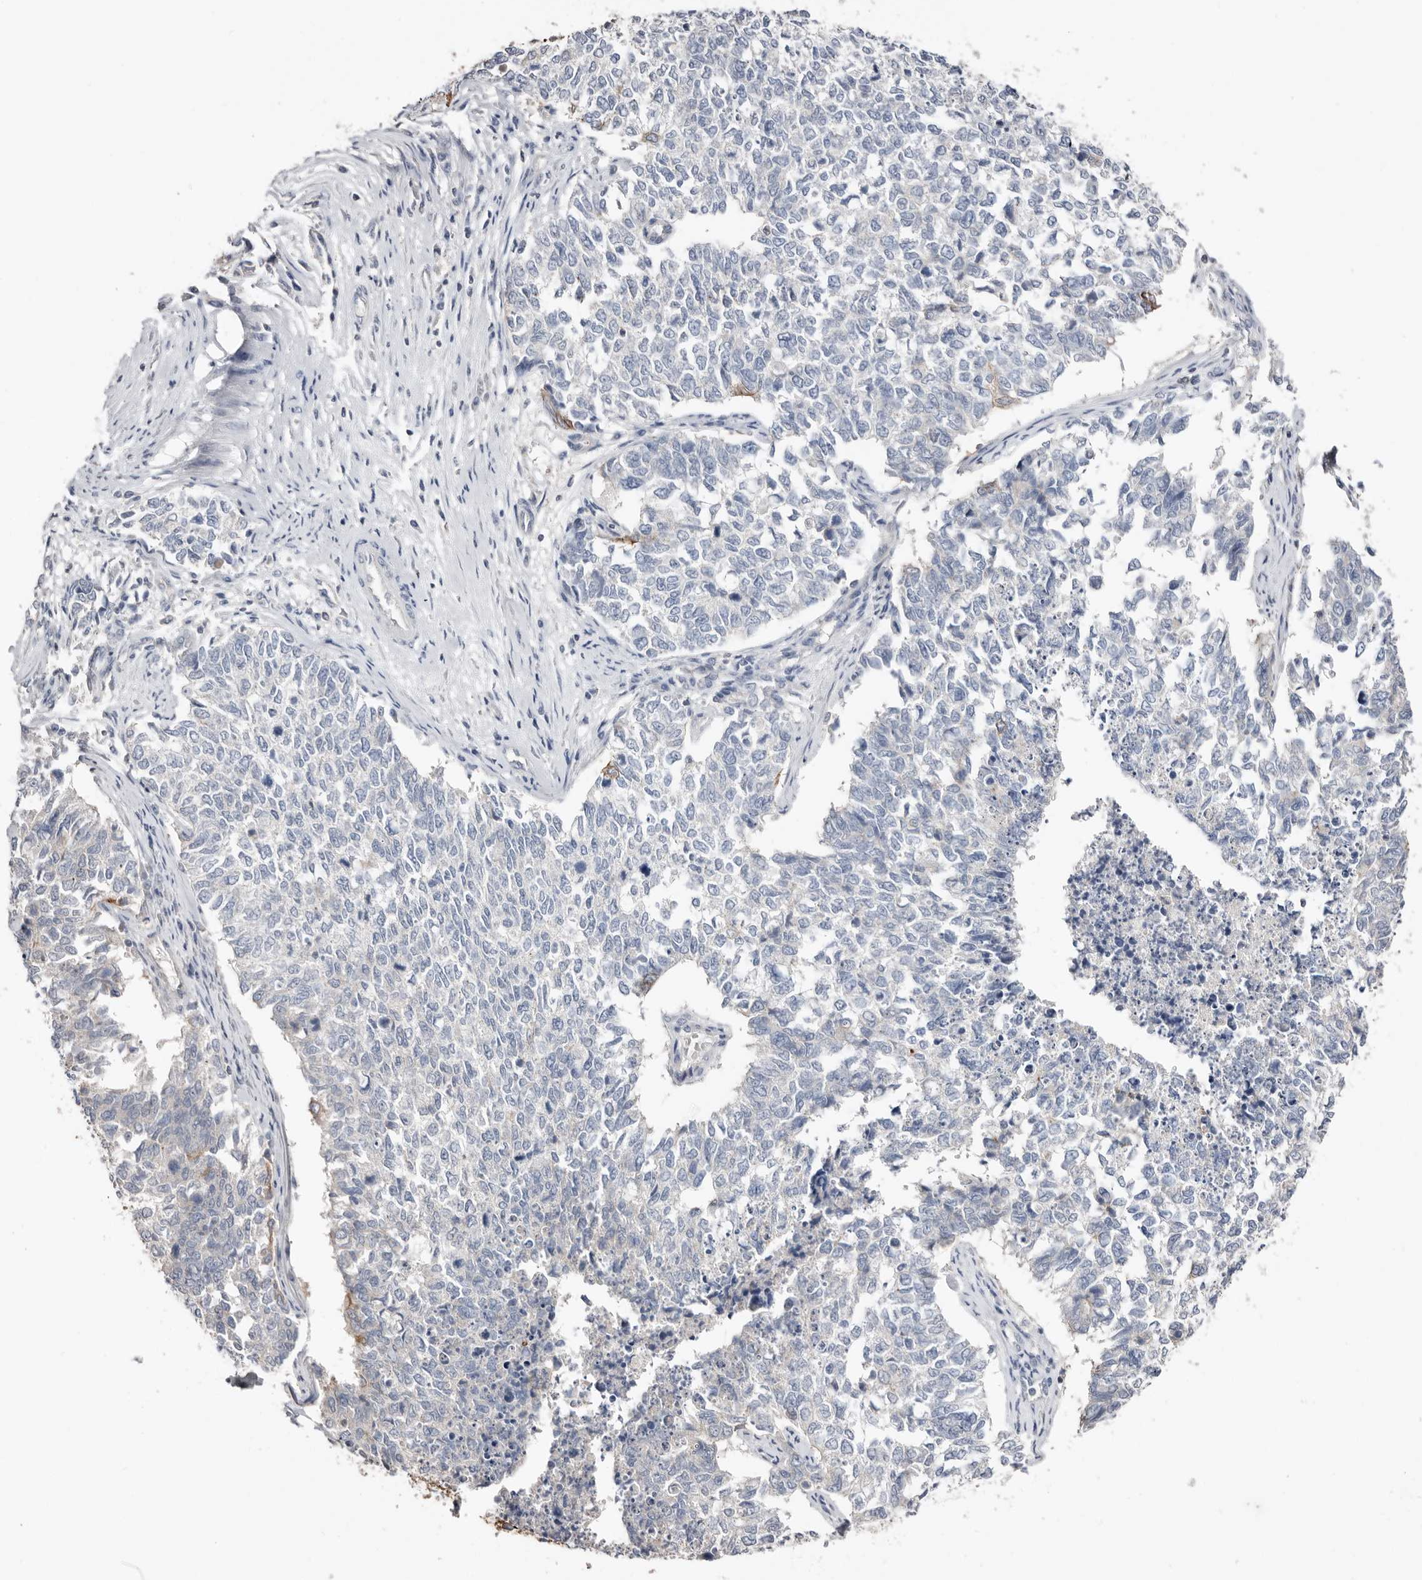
{"staining": {"intensity": "weak", "quantity": "<25%", "location": "cytoplasmic/membranous"}, "tissue": "cervical cancer", "cell_type": "Tumor cells", "image_type": "cancer", "snomed": [{"axis": "morphology", "description": "Squamous cell carcinoma, NOS"}, {"axis": "topography", "description": "Cervix"}], "caption": "IHC photomicrograph of neoplastic tissue: human squamous cell carcinoma (cervical) stained with DAB (3,3'-diaminobenzidine) reveals no significant protein expression in tumor cells. (DAB (3,3'-diaminobenzidine) IHC with hematoxylin counter stain).", "gene": "S100A14", "patient": {"sex": "female", "age": 63}}